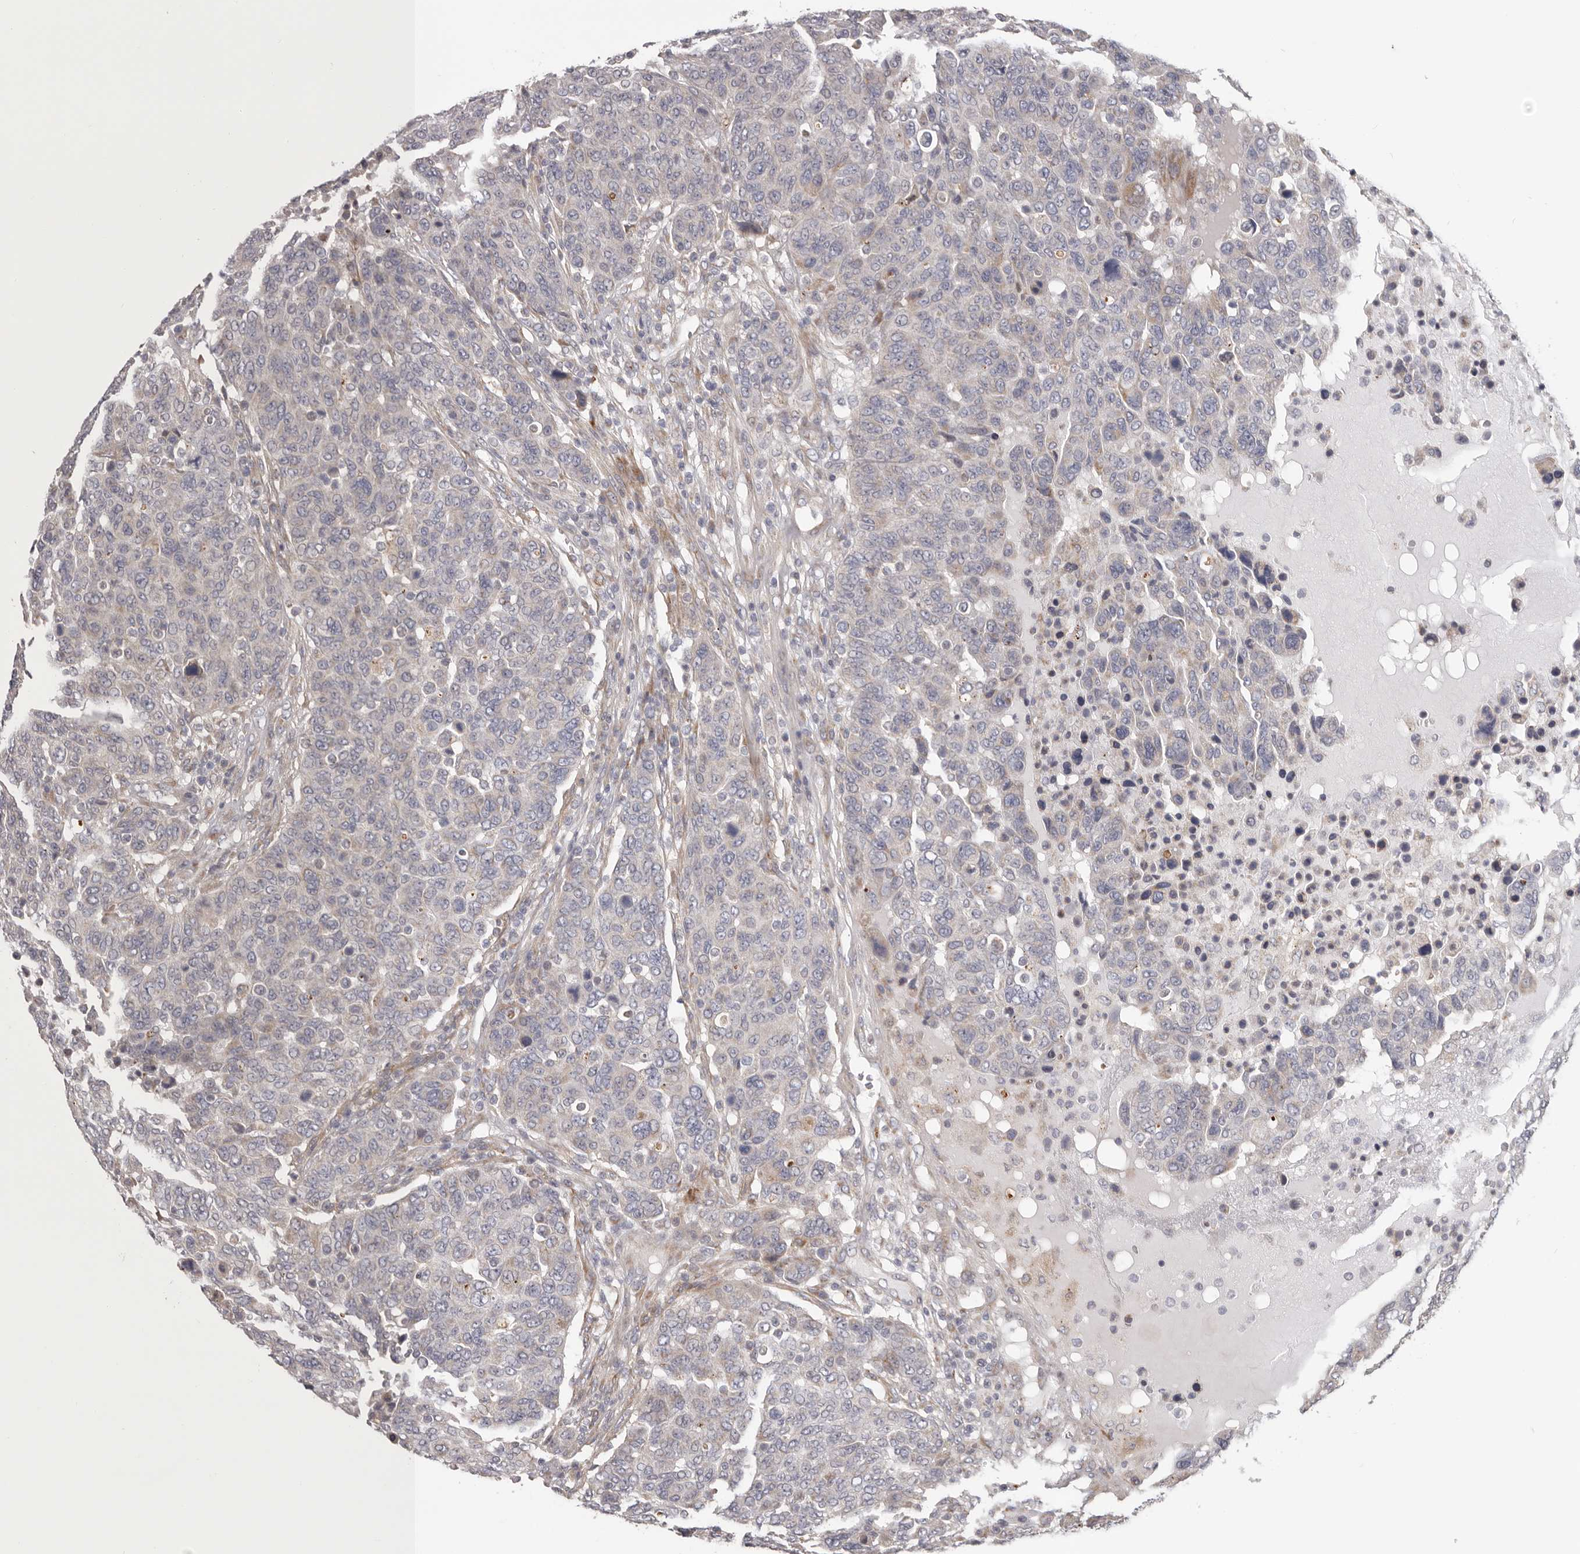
{"staining": {"intensity": "negative", "quantity": "none", "location": "none"}, "tissue": "breast cancer", "cell_type": "Tumor cells", "image_type": "cancer", "snomed": [{"axis": "morphology", "description": "Duct carcinoma"}, {"axis": "topography", "description": "Breast"}], "caption": "IHC of human breast cancer displays no expression in tumor cells.", "gene": "MRPS10", "patient": {"sex": "female", "age": 37}}